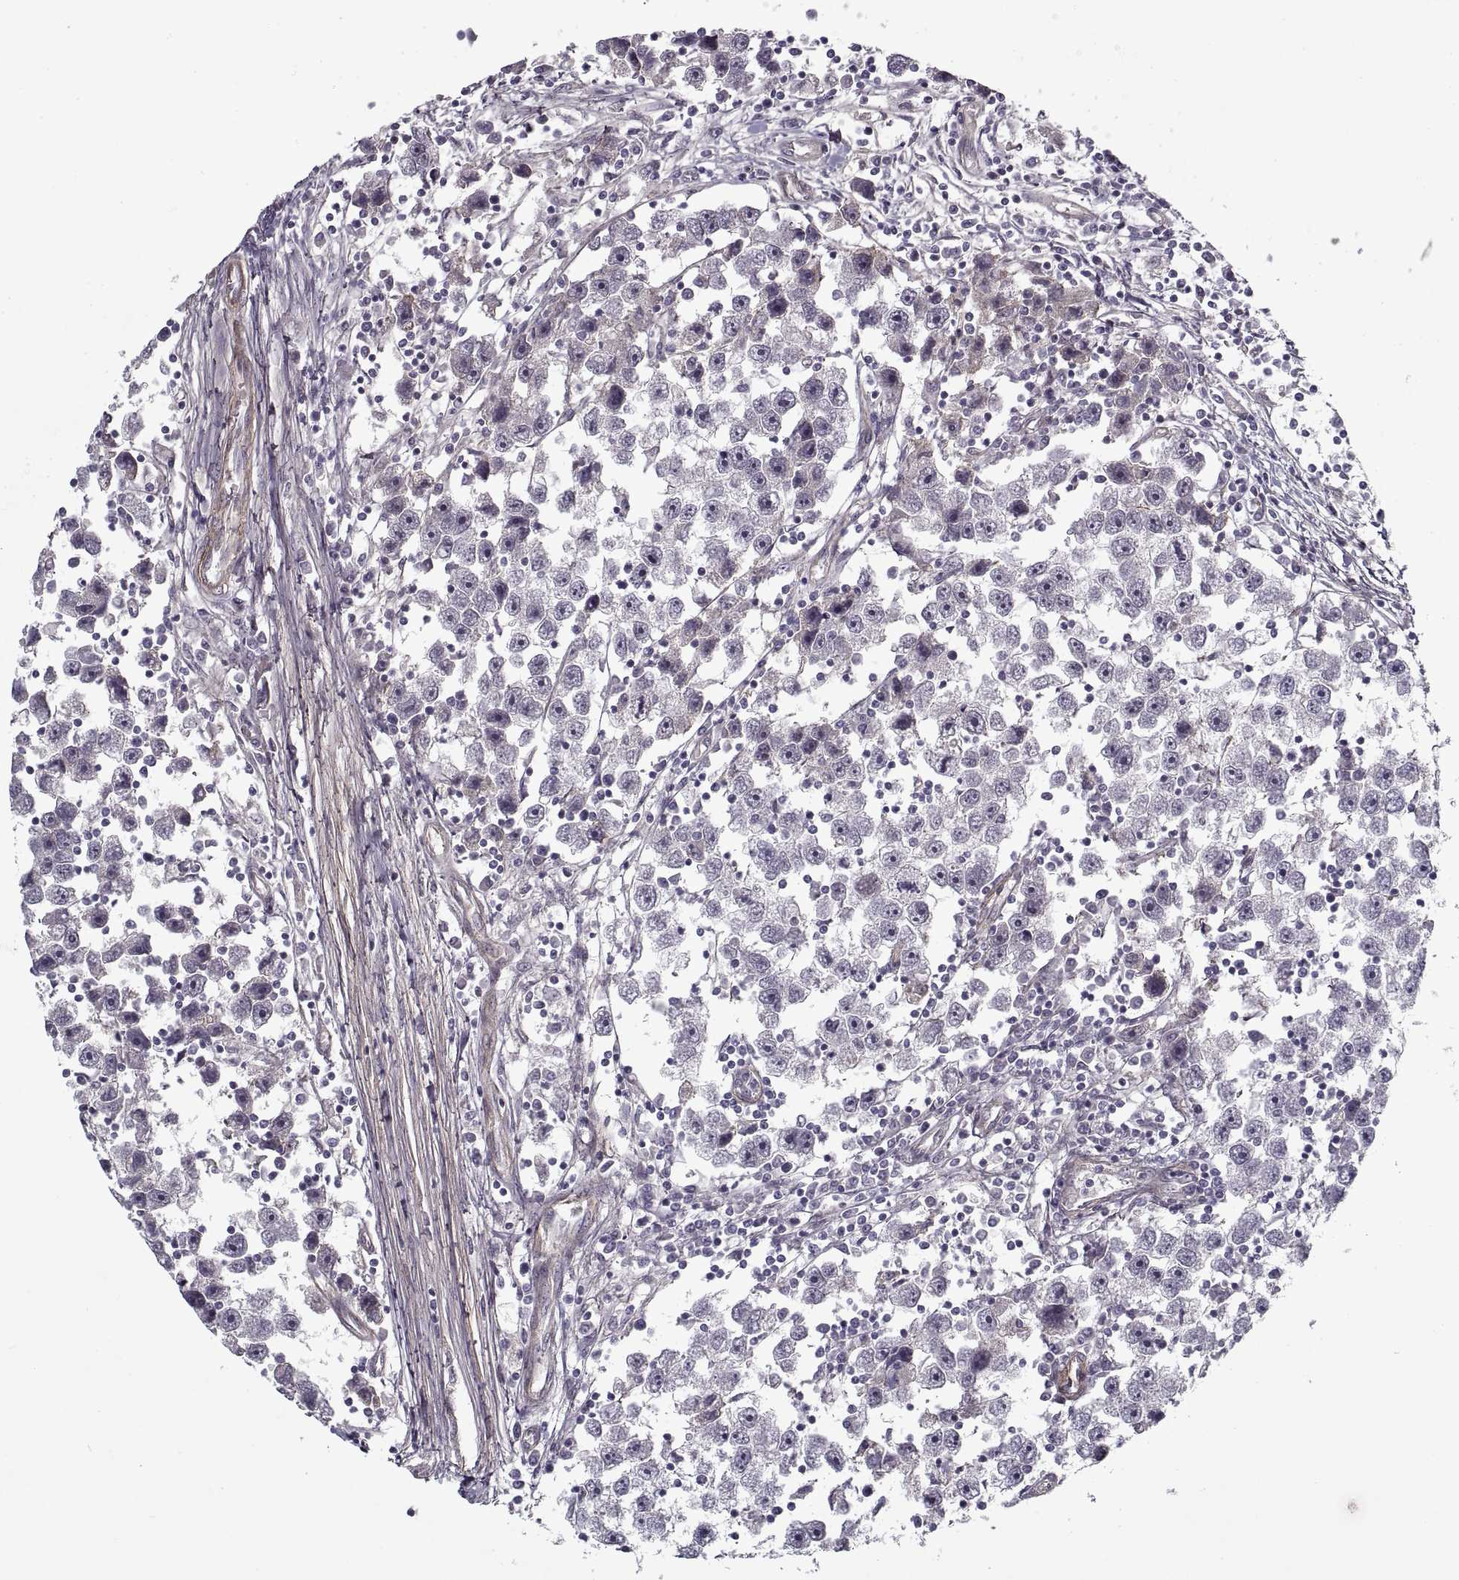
{"staining": {"intensity": "negative", "quantity": "none", "location": "none"}, "tissue": "testis cancer", "cell_type": "Tumor cells", "image_type": "cancer", "snomed": [{"axis": "morphology", "description": "Seminoma, NOS"}, {"axis": "topography", "description": "Testis"}], "caption": "There is no significant positivity in tumor cells of testis seminoma.", "gene": "LAMB2", "patient": {"sex": "male", "age": 30}}